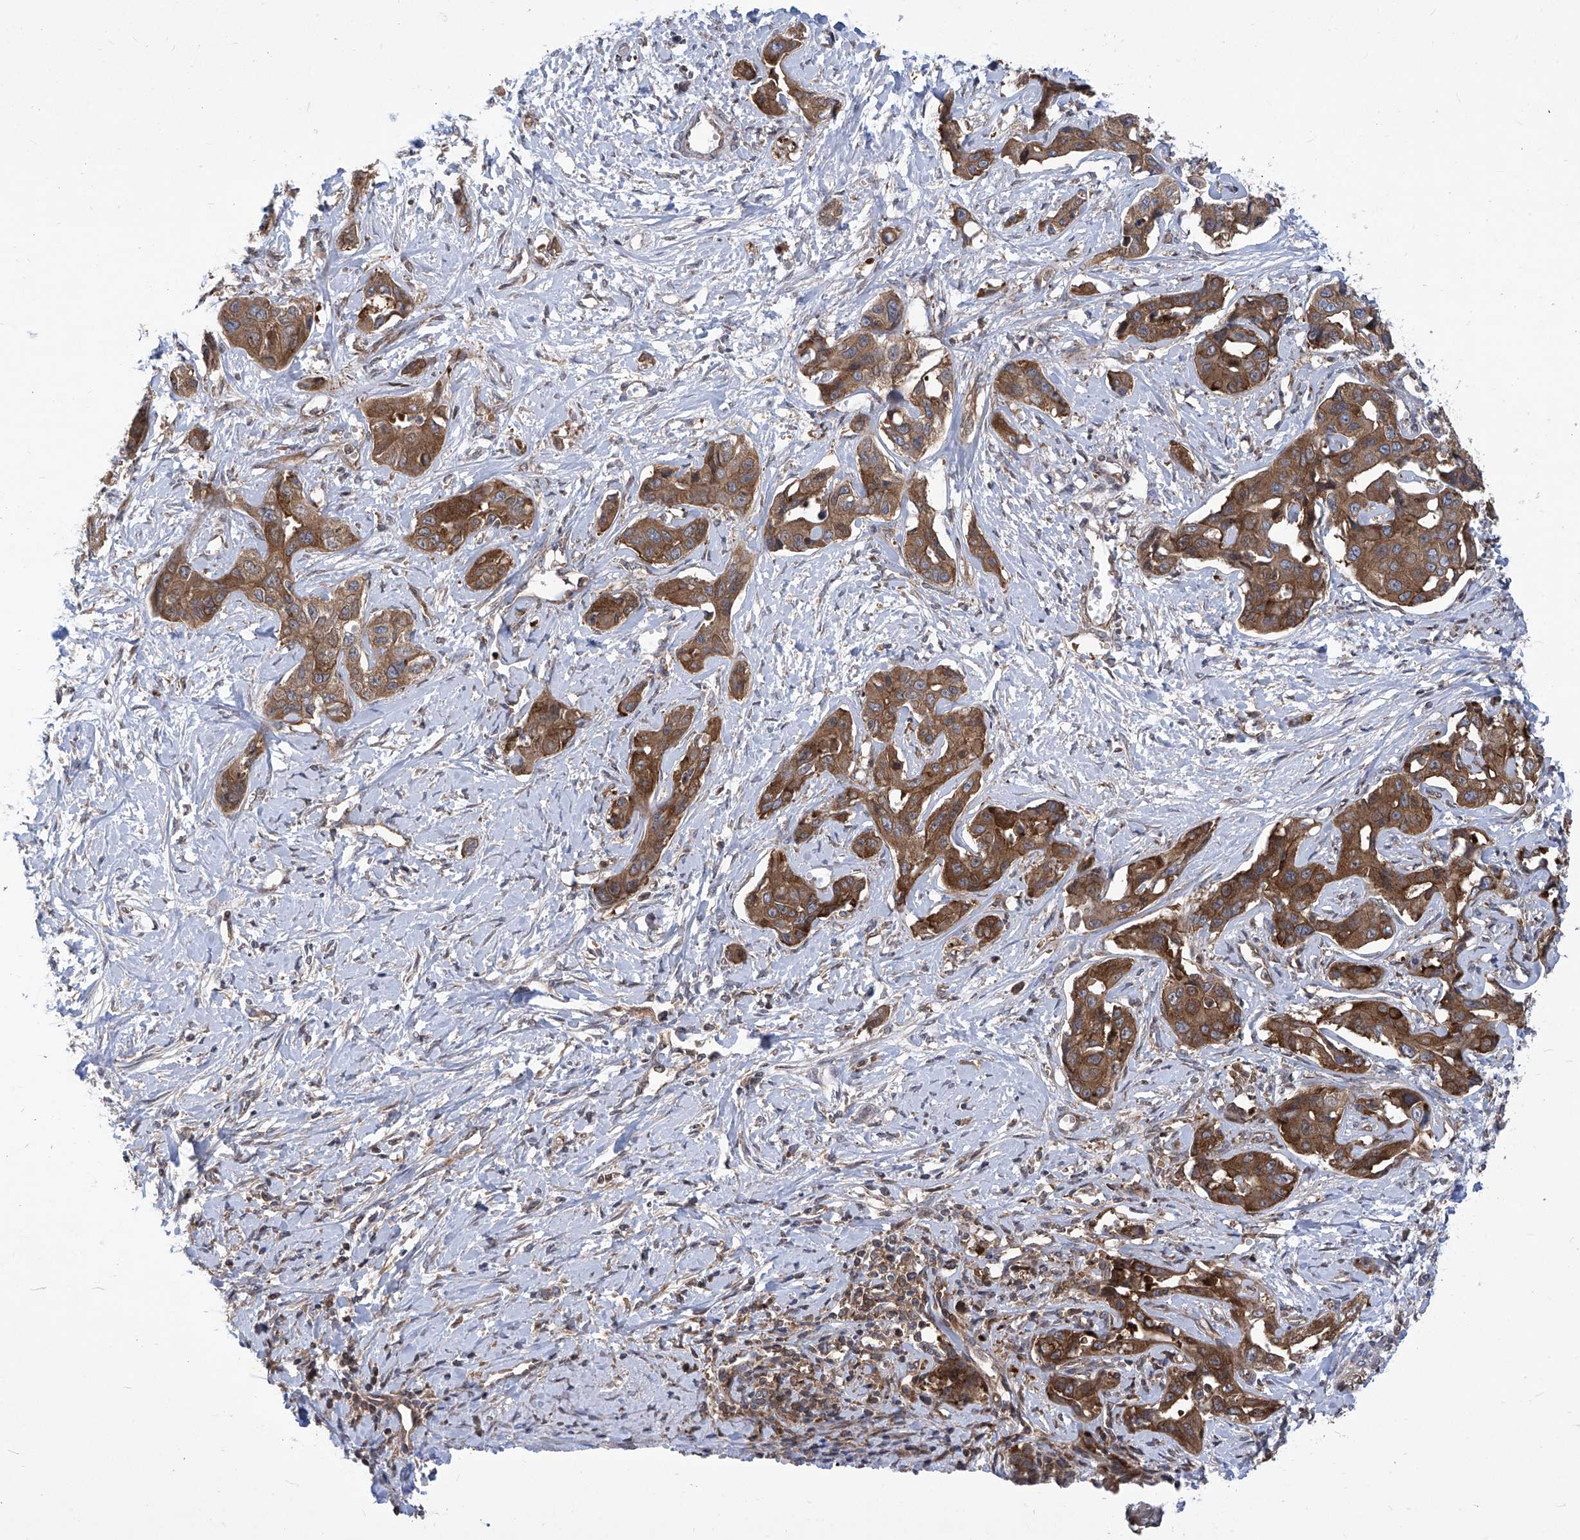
{"staining": {"intensity": "strong", "quantity": ">75%", "location": "cytoplasmic/membranous"}, "tissue": "liver cancer", "cell_type": "Tumor cells", "image_type": "cancer", "snomed": [{"axis": "morphology", "description": "Cholangiocarcinoma"}, {"axis": "topography", "description": "Liver"}], "caption": "Immunohistochemical staining of human cholangiocarcinoma (liver) exhibits high levels of strong cytoplasmic/membranous staining in about >75% of tumor cells. Ihc stains the protein in brown and the nuclei are stained blue.", "gene": "EIF3M", "patient": {"sex": "male", "age": 59}}